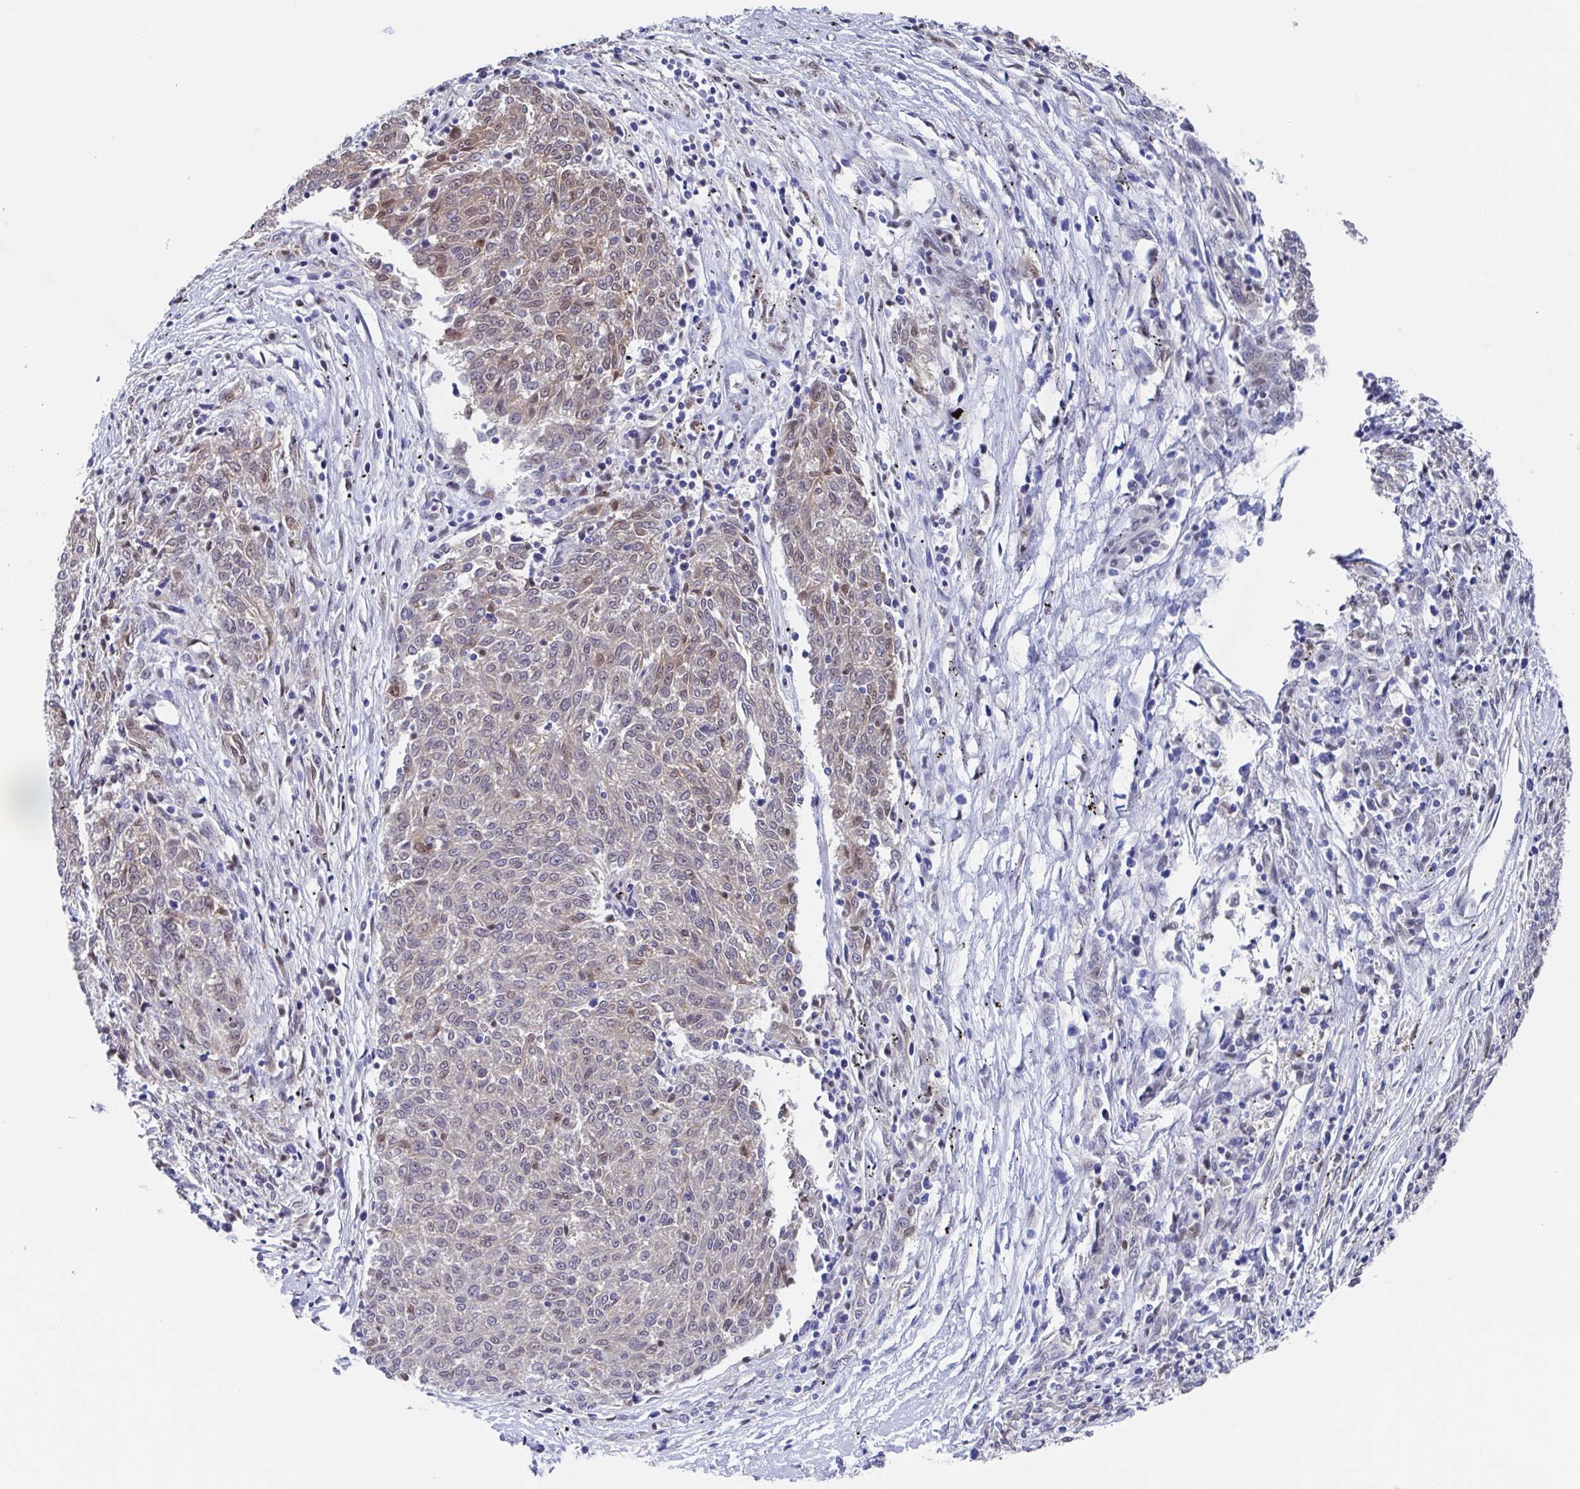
{"staining": {"intensity": "weak", "quantity": "25%-75%", "location": "cytoplasmic/membranous,nuclear"}, "tissue": "melanoma", "cell_type": "Tumor cells", "image_type": "cancer", "snomed": [{"axis": "morphology", "description": "Malignant melanoma, NOS"}, {"axis": "topography", "description": "Skin"}], "caption": "Immunohistochemistry micrograph of neoplastic tissue: human melanoma stained using immunohistochemistry displays low levels of weak protein expression localized specifically in the cytoplasmic/membranous and nuclear of tumor cells, appearing as a cytoplasmic/membranous and nuclear brown color.", "gene": "FCGR3A", "patient": {"sex": "female", "age": 72}}